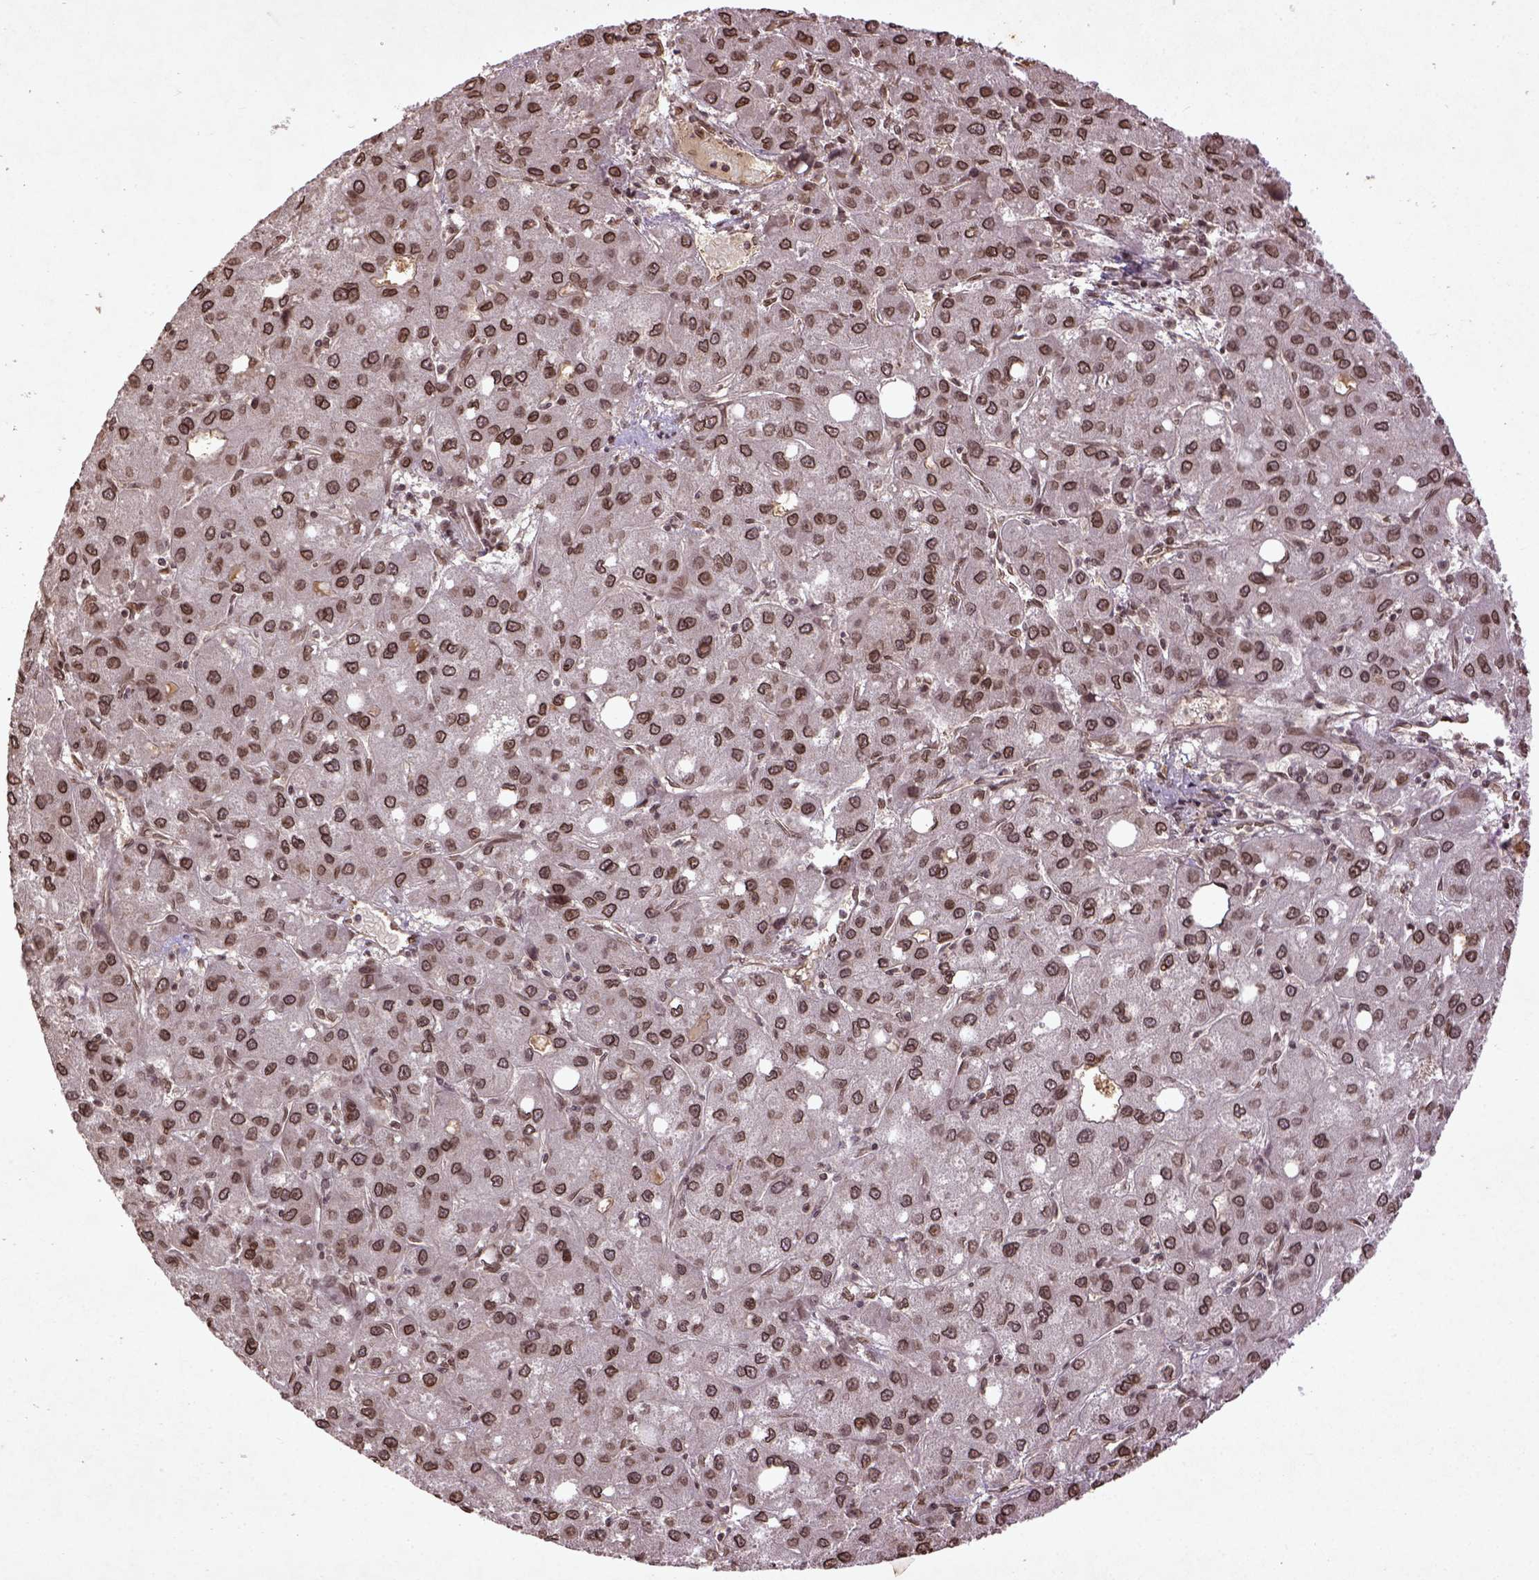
{"staining": {"intensity": "moderate", "quantity": ">75%", "location": "nuclear"}, "tissue": "liver cancer", "cell_type": "Tumor cells", "image_type": "cancer", "snomed": [{"axis": "morphology", "description": "Carcinoma, Hepatocellular, NOS"}, {"axis": "topography", "description": "Liver"}], "caption": "A brown stain shows moderate nuclear expression of a protein in liver cancer (hepatocellular carcinoma) tumor cells.", "gene": "BANF1", "patient": {"sex": "male", "age": 73}}